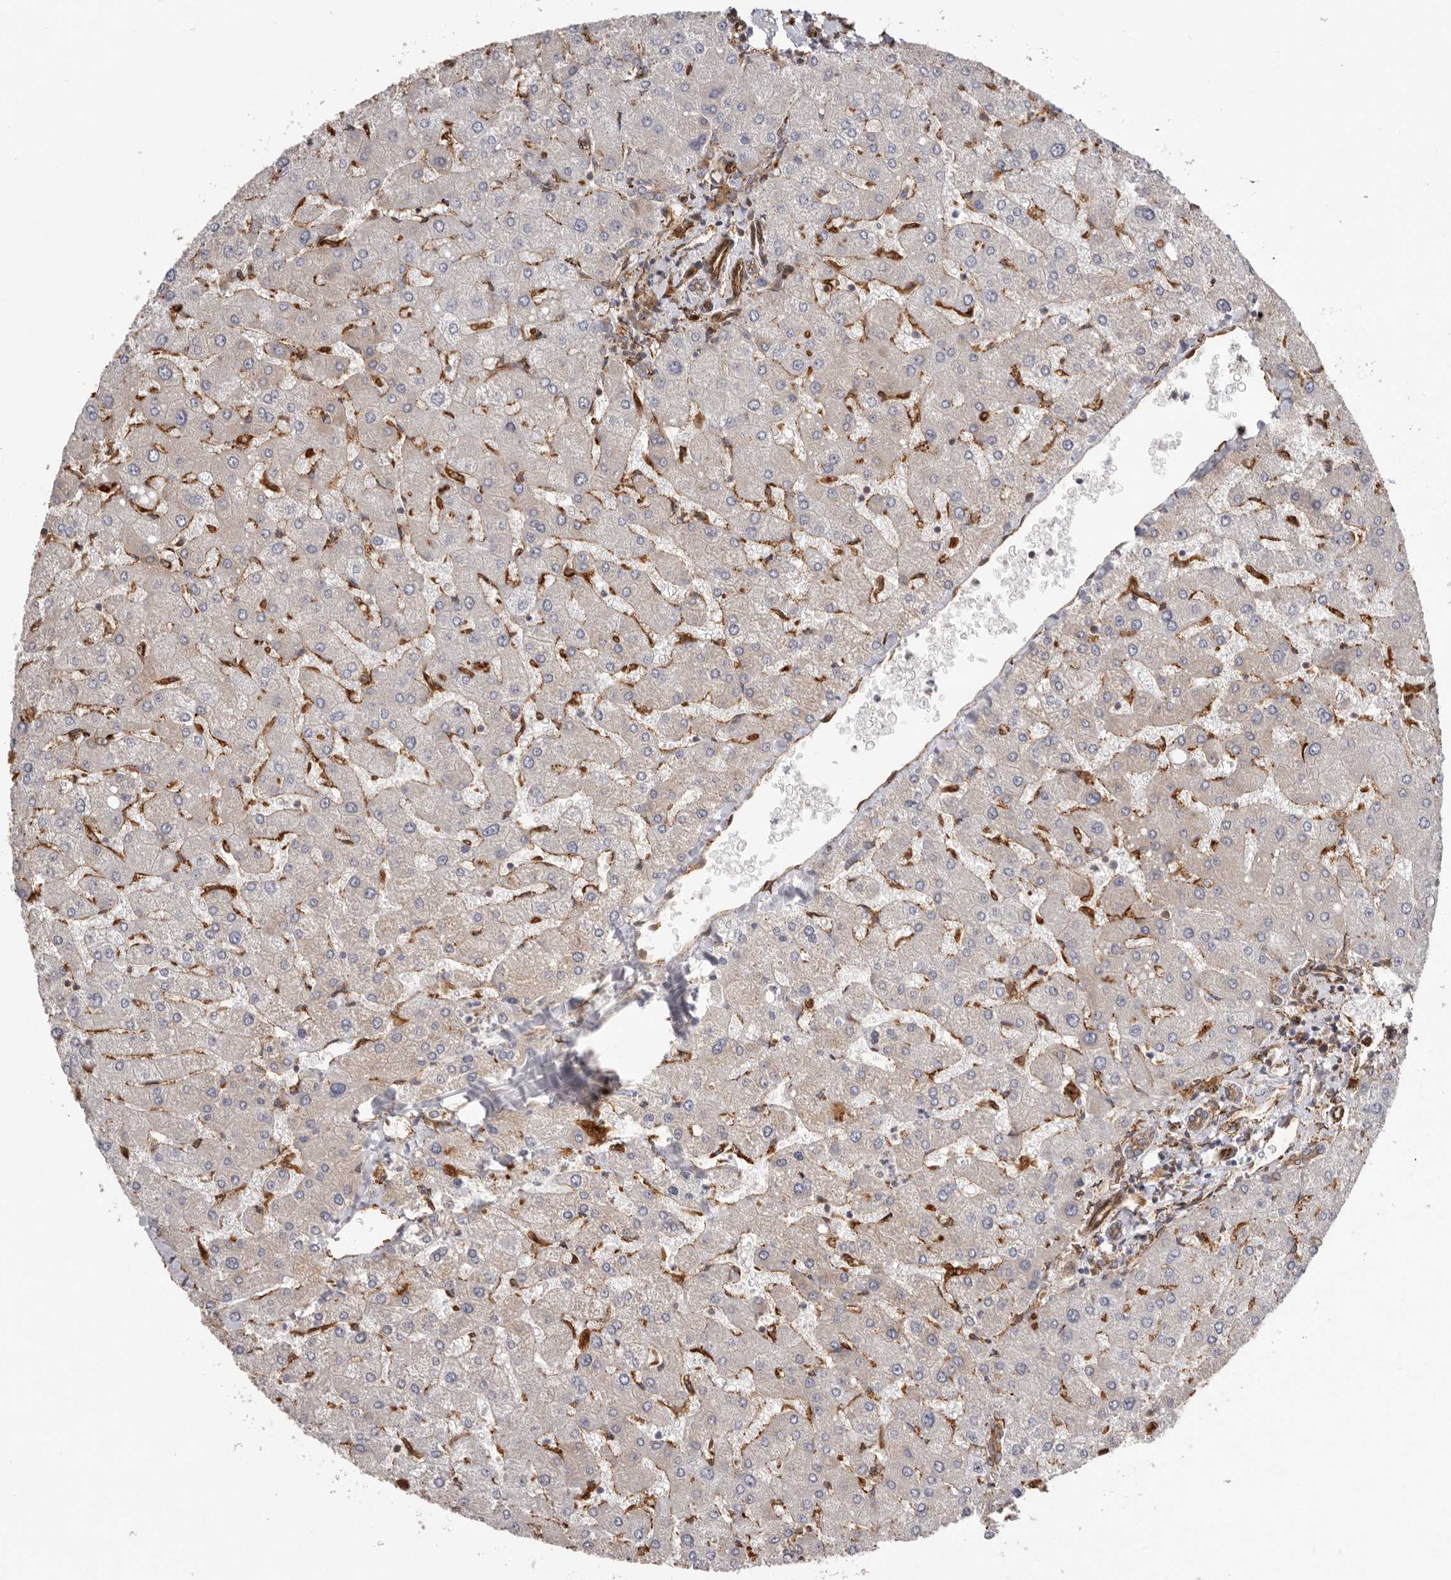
{"staining": {"intensity": "moderate", "quantity": ">75%", "location": "cytoplasmic/membranous"}, "tissue": "liver", "cell_type": "Cholangiocytes", "image_type": "normal", "snomed": [{"axis": "morphology", "description": "Normal tissue, NOS"}, {"axis": "topography", "description": "Liver"}], "caption": "Benign liver was stained to show a protein in brown. There is medium levels of moderate cytoplasmic/membranous expression in about >75% of cholangiocytes.", "gene": "WDTC1", "patient": {"sex": "male", "age": 55}}